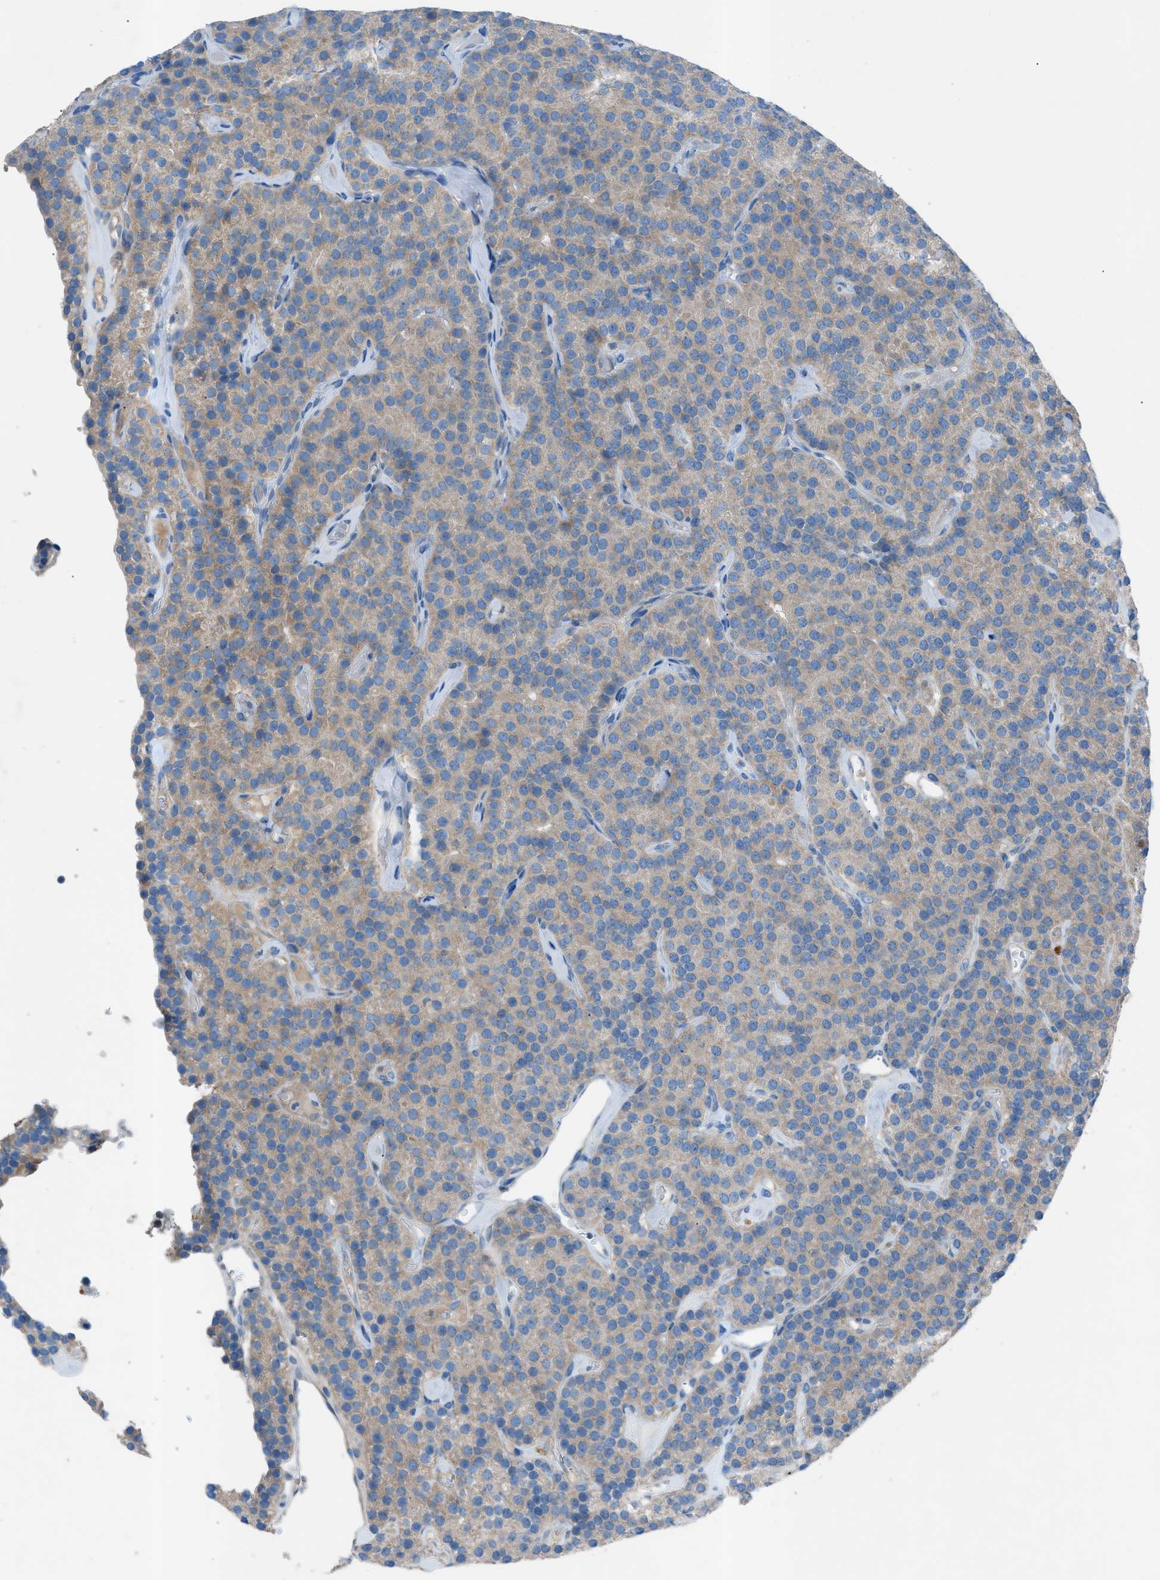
{"staining": {"intensity": "weak", "quantity": ">75%", "location": "cytoplasmic/membranous"}, "tissue": "parathyroid gland", "cell_type": "Glandular cells", "image_type": "normal", "snomed": [{"axis": "morphology", "description": "Normal tissue, NOS"}, {"axis": "morphology", "description": "Adenoma, NOS"}, {"axis": "topography", "description": "Parathyroid gland"}], "caption": "The image displays immunohistochemical staining of benign parathyroid gland. There is weak cytoplasmic/membranous positivity is appreciated in about >75% of glandular cells.", "gene": "C5AR2", "patient": {"sex": "female", "age": 86}}